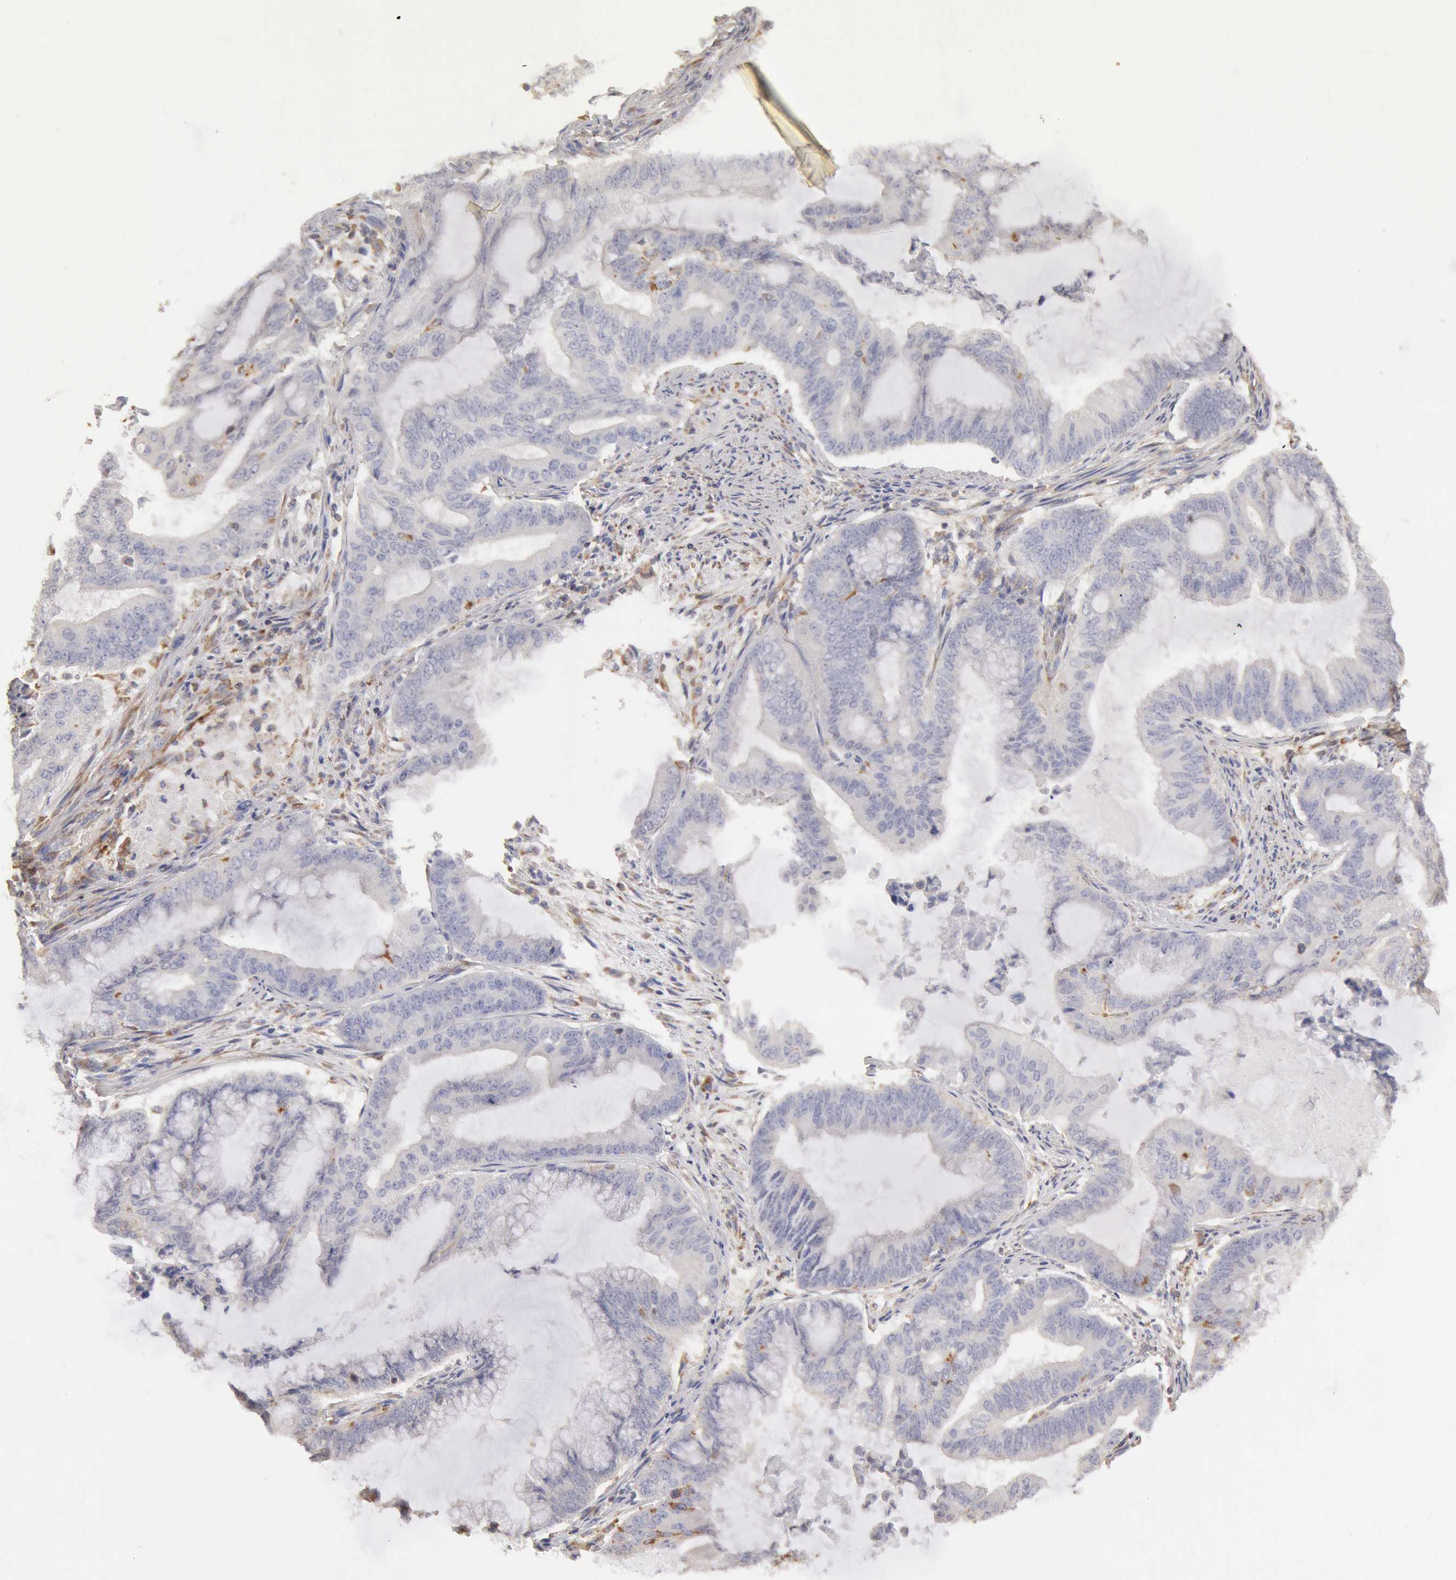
{"staining": {"intensity": "negative", "quantity": "none", "location": "none"}, "tissue": "endometrial cancer", "cell_type": "Tumor cells", "image_type": "cancer", "snomed": [{"axis": "morphology", "description": "Adenocarcinoma, NOS"}, {"axis": "topography", "description": "Endometrium"}], "caption": "The IHC micrograph has no significant expression in tumor cells of endometrial adenocarcinoma tissue.", "gene": "OSBPL8", "patient": {"sex": "female", "age": 63}}